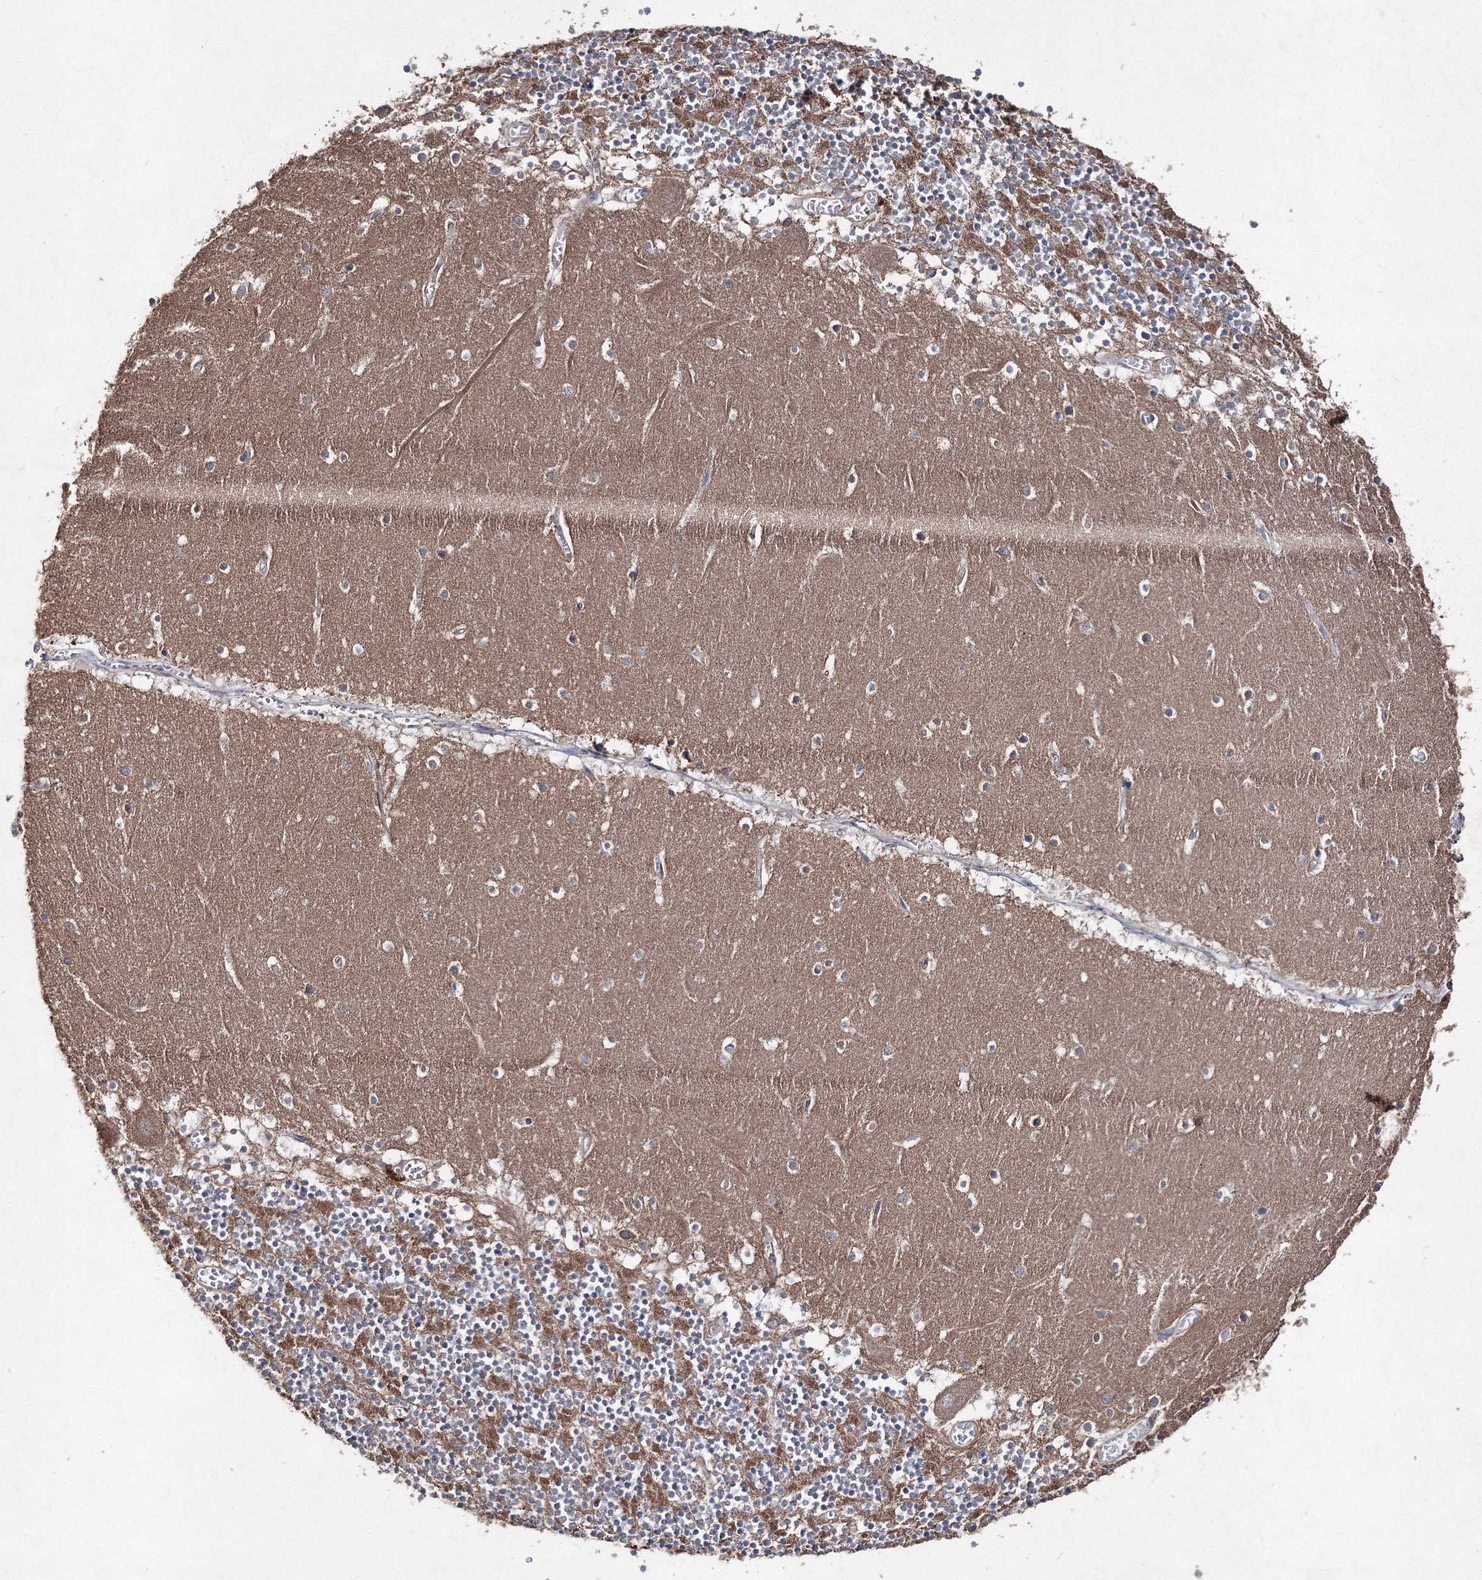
{"staining": {"intensity": "moderate", "quantity": ">75%", "location": "cytoplasmic/membranous"}, "tissue": "cerebellum", "cell_type": "Cells in granular layer", "image_type": "normal", "snomed": [{"axis": "morphology", "description": "Normal tissue, NOS"}, {"axis": "topography", "description": "Cerebellum"}], "caption": "This image reveals normal cerebellum stained with IHC to label a protein in brown. The cytoplasmic/membranous of cells in granular layer show moderate positivity for the protein. Nuclei are counter-stained blue.", "gene": "GFM1", "patient": {"sex": "female", "age": 28}}